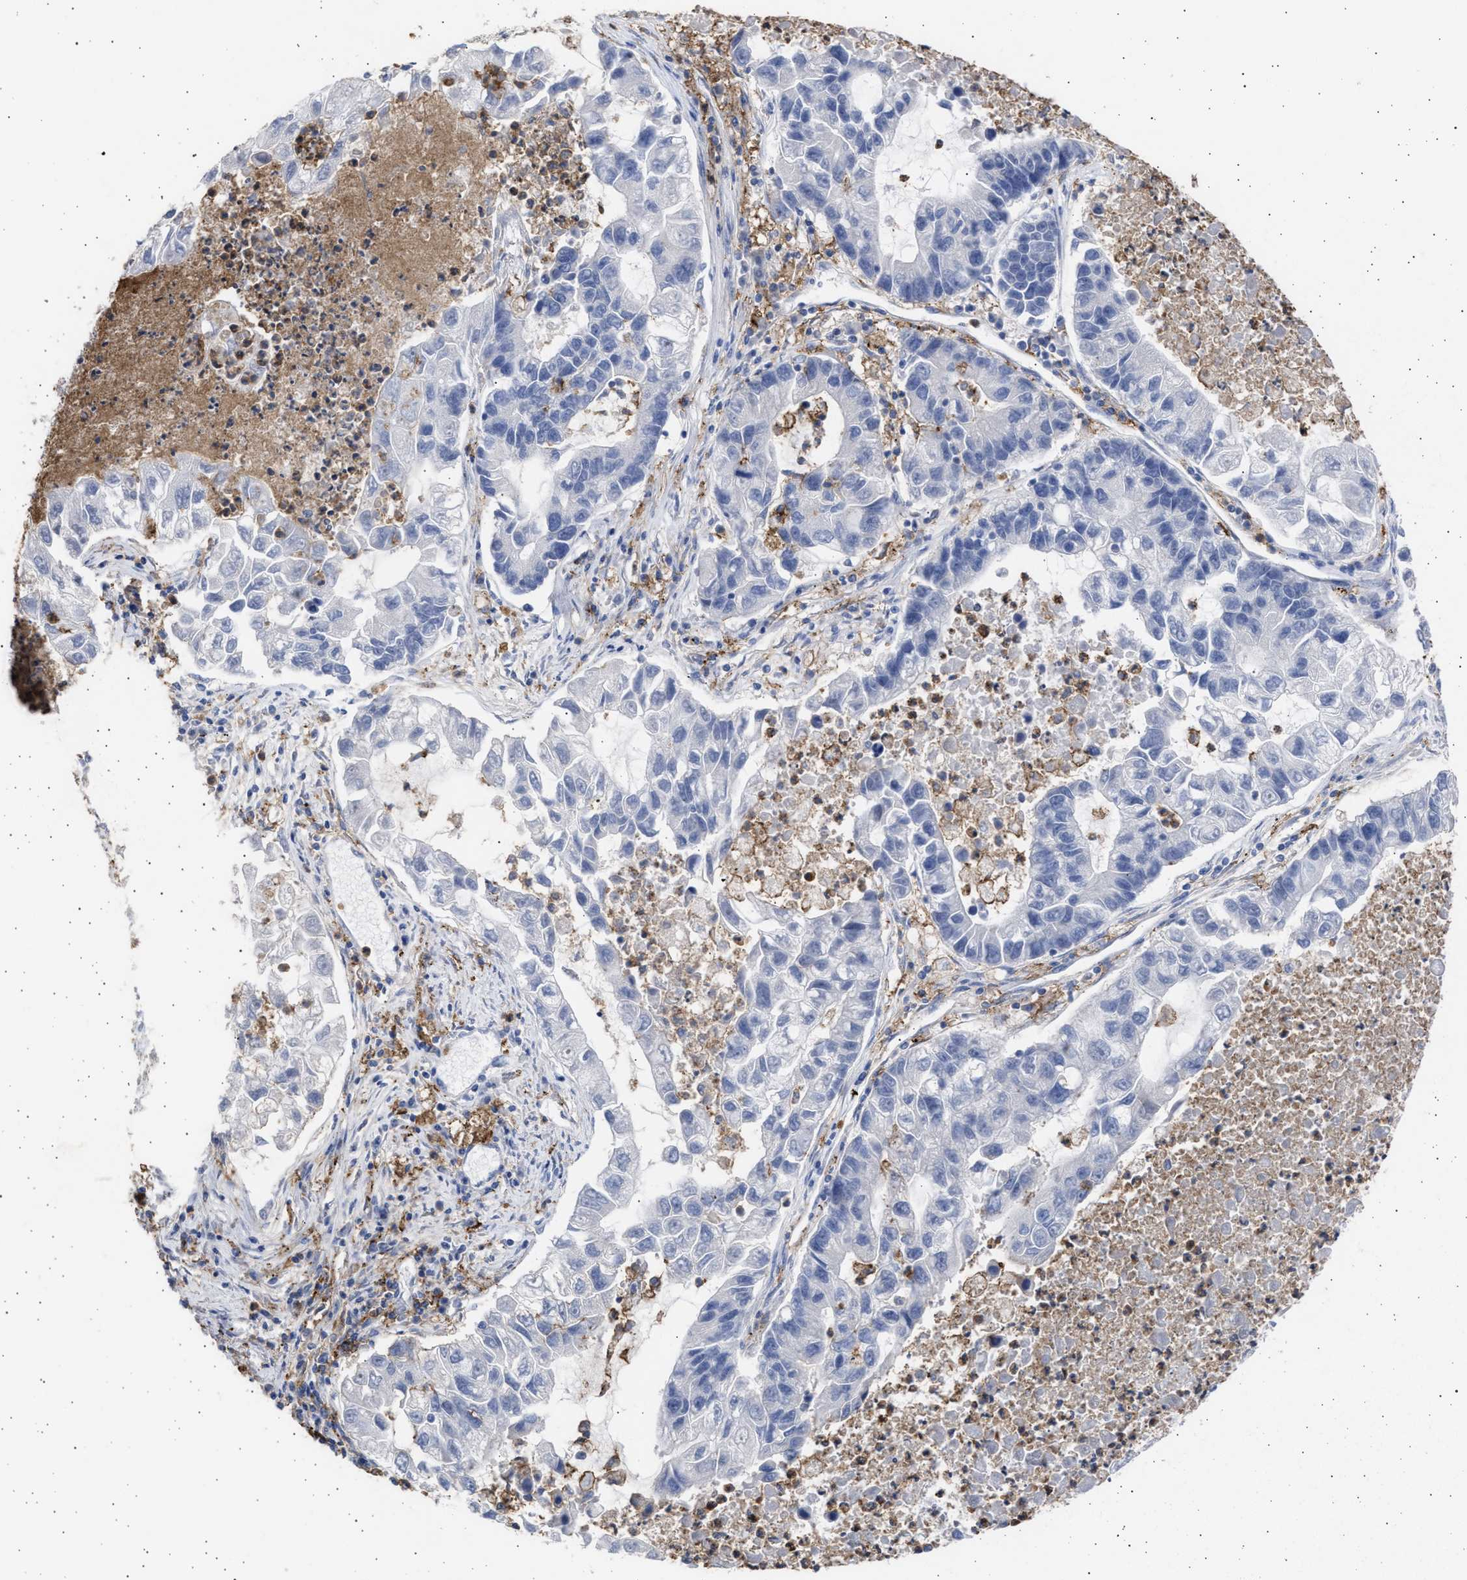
{"staining": {"intensity": "negative", "quantity": "none", "location": "none"}, "tissue": "lung cancer", "cell_type": "Tumor cells", "image_type": "cancer", "snomed": [{"axis": "morphology", "description": "Adenocarcinoma, NOS"}, {"axis": "topography", "description": "Lung"}], "caption": "Lung cancer (adenocarcinoma) was stained to show a protein in brown. There is no significant staining in tumor cells.", "gene": "FCER1A", "patient": {"sex": "female", "age": 51}}